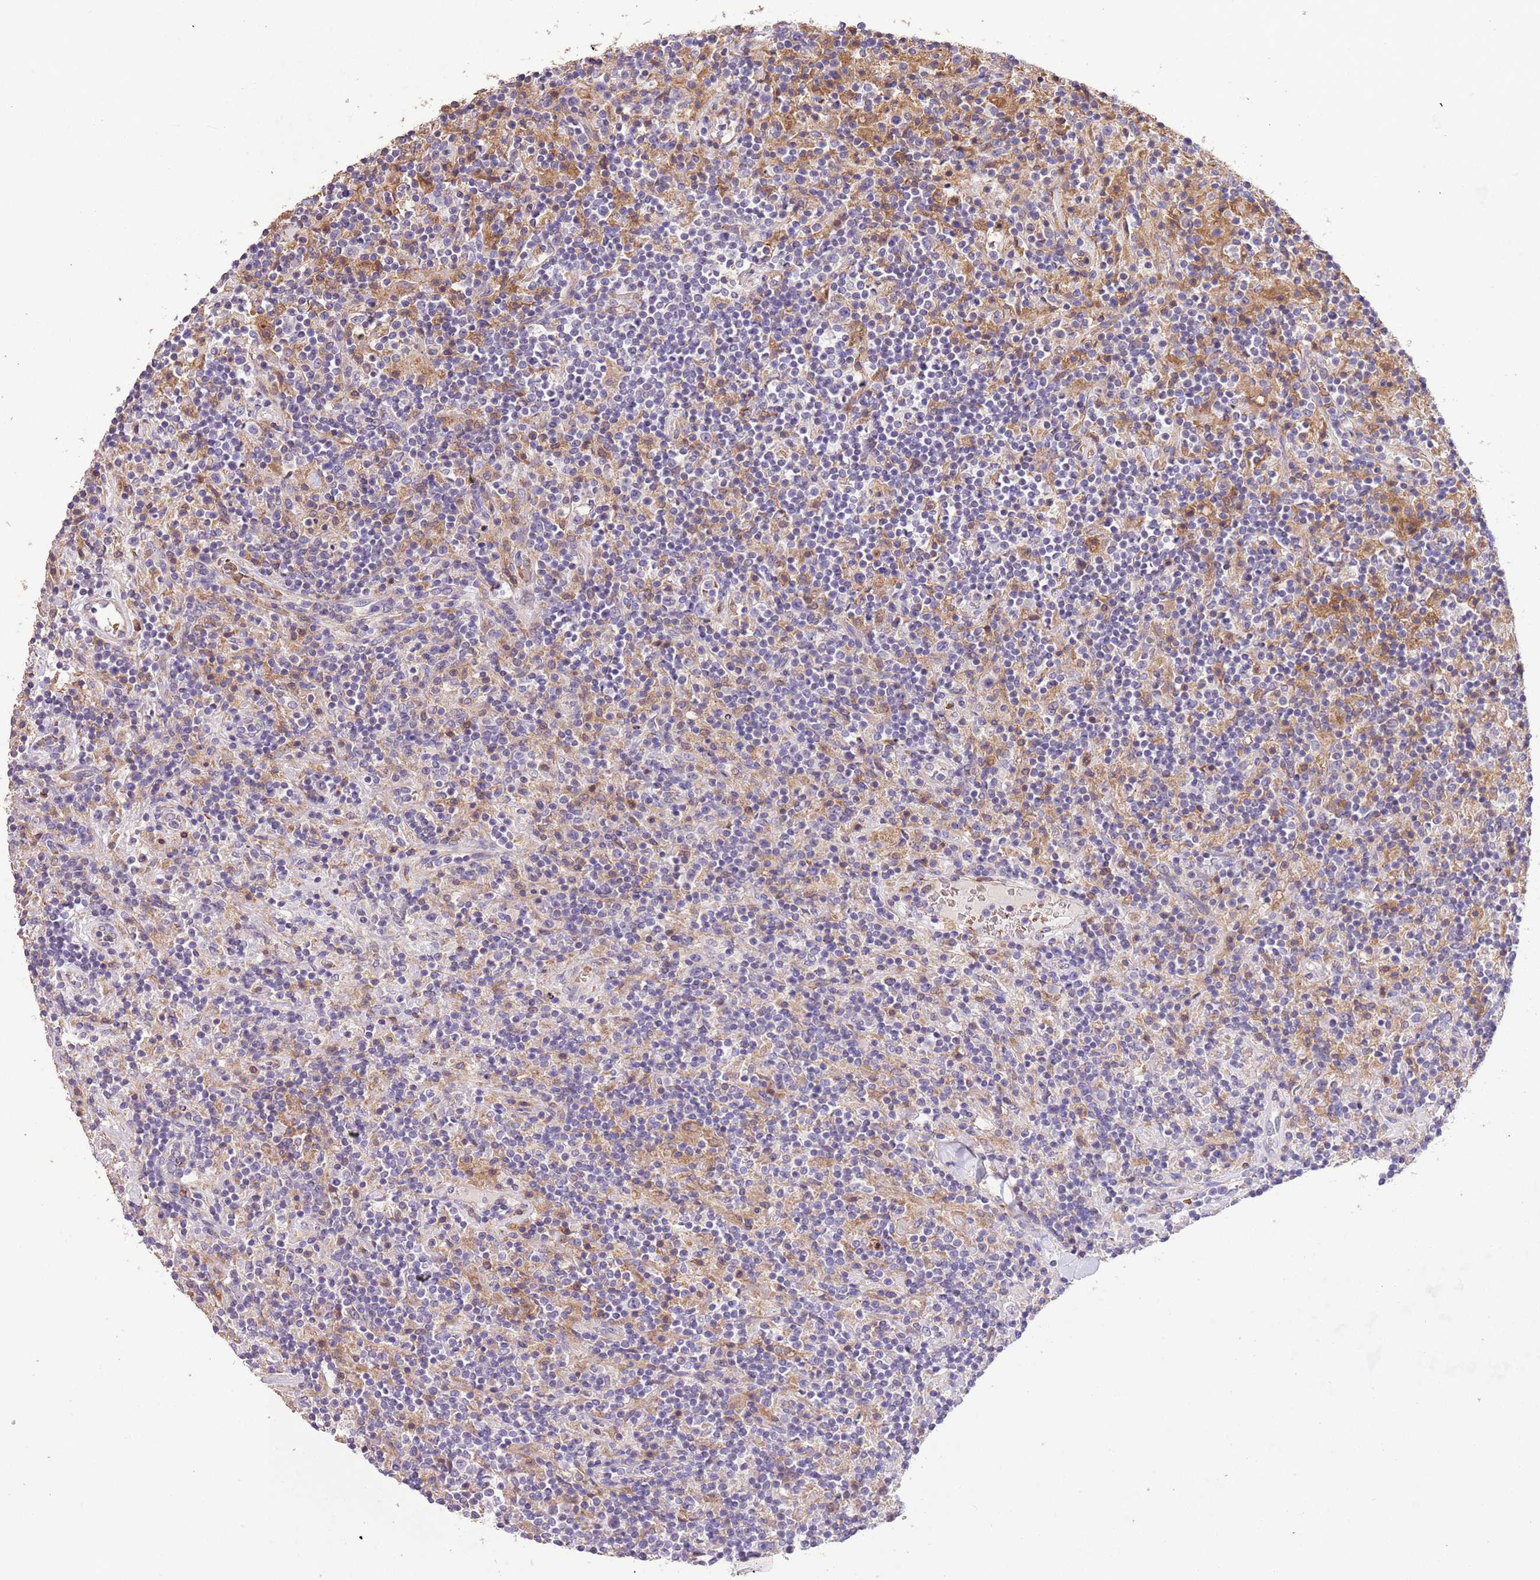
{"staining": {"intensity": "negative", "quantity": "none", "location": "none"}, "tissue": "lymphoma", "cell_type": "Tumor cells", "image_type": "cancer", "snomed": [{"axis": "morphology", "description": "Hodgkin's disease, NOS"}, {"axis": "topography", "description": "Lymph node"}], "caption": "Human Hodgkin's disease stained for a protein using IHC displays no expression in tumor cells.", "gene": "PIGA", "patient": {"sex": "male", "age": 70}}